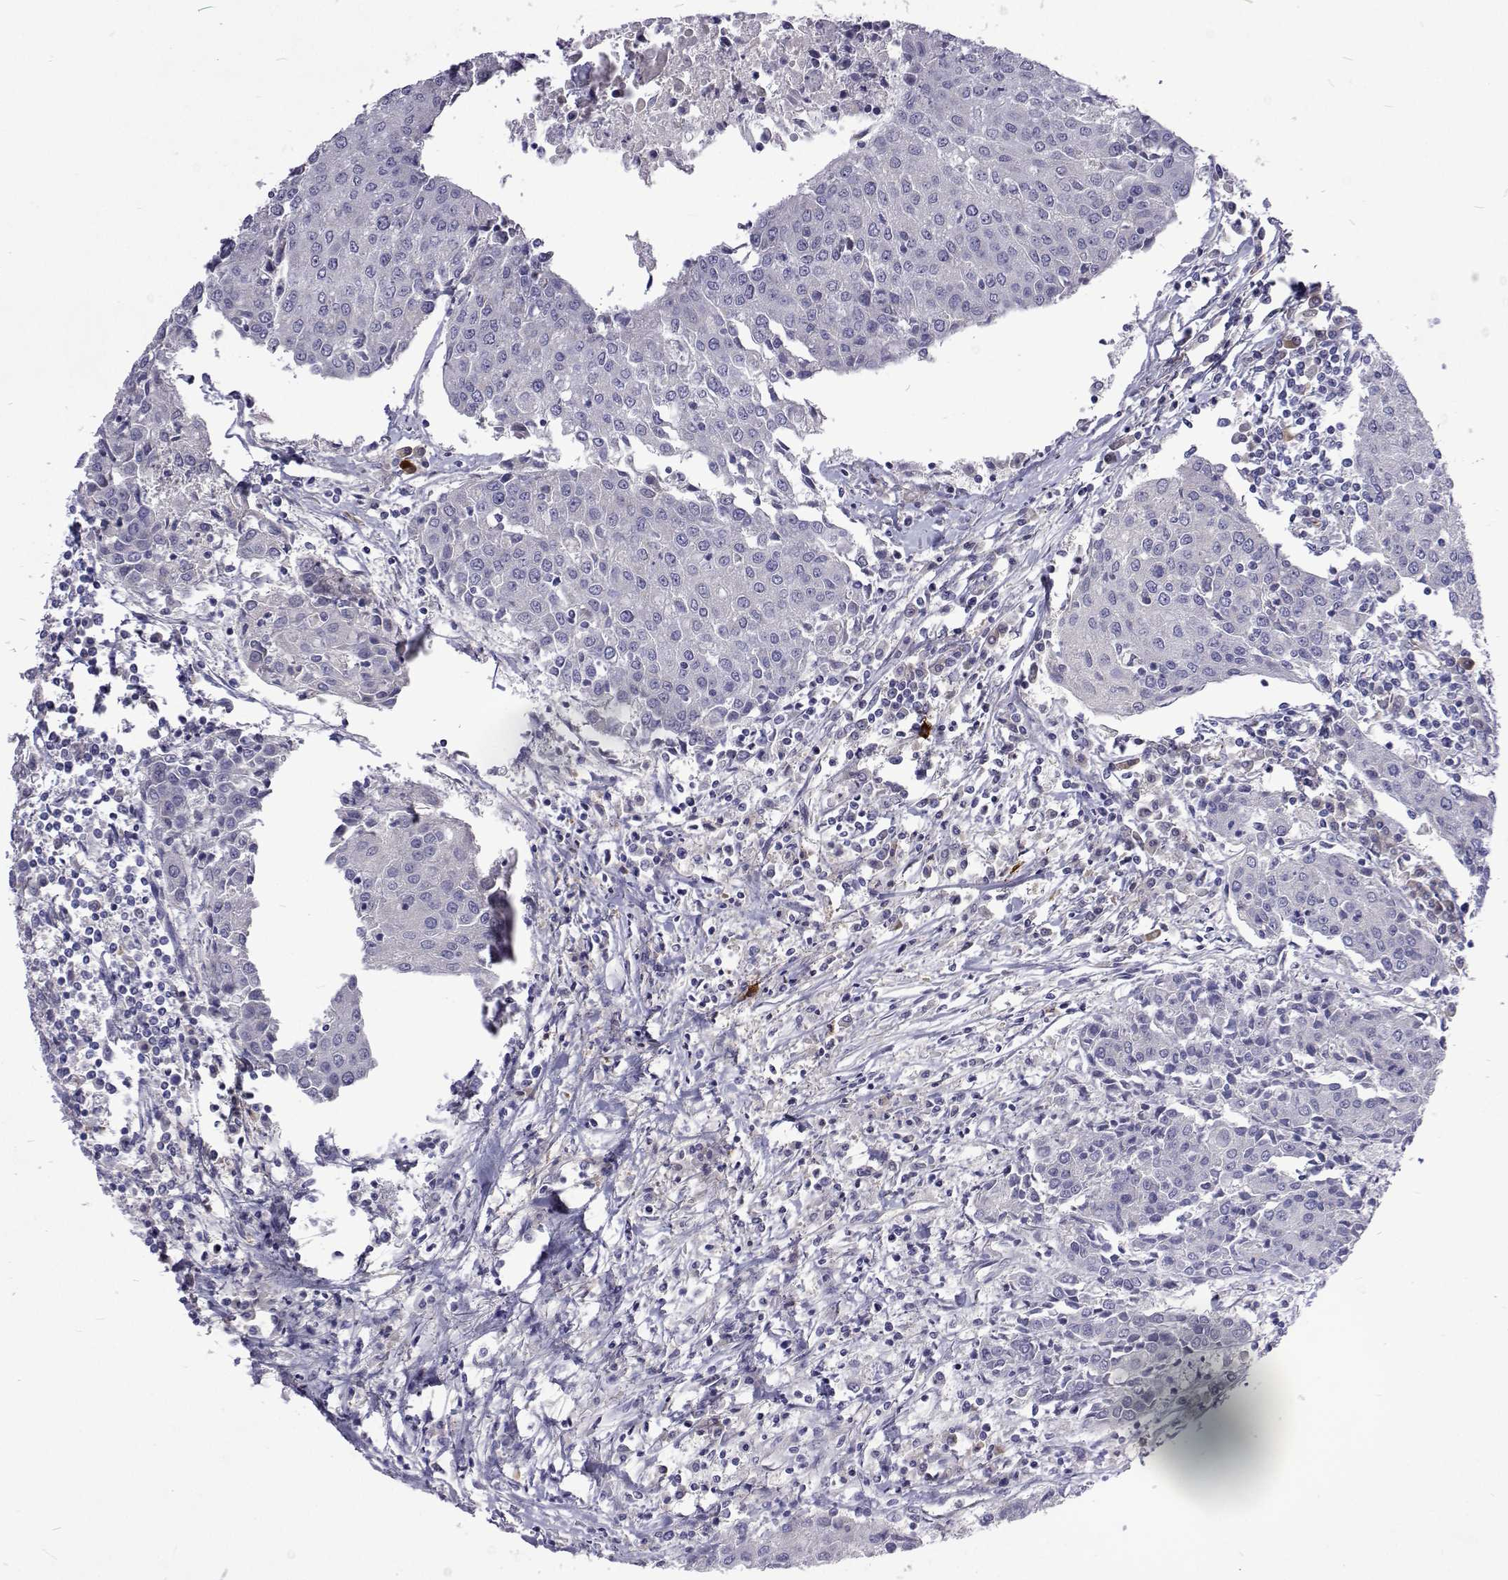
{"staining": {"intensity": "negative", "quantity": "none", "location": "none"}, "tissue": "urothelial cancer", "cell_type": "Tumor cells", "image_type": "cancer", "snomed": [{"axis": "morphology", "description": "Urothelial carcinoma, High grade"}, {"axis": "topography", "description": "Urinary bladder"}], "caption": "This is a histopathology image of immunohistochemistry staining of urothelial cancer, which shows no staining in tumor cells. (Immunohistochemistry, brightfield microscopy, high magnification).", "gene": "NPR3", "patient": {"sex": "female", "age": 85}}